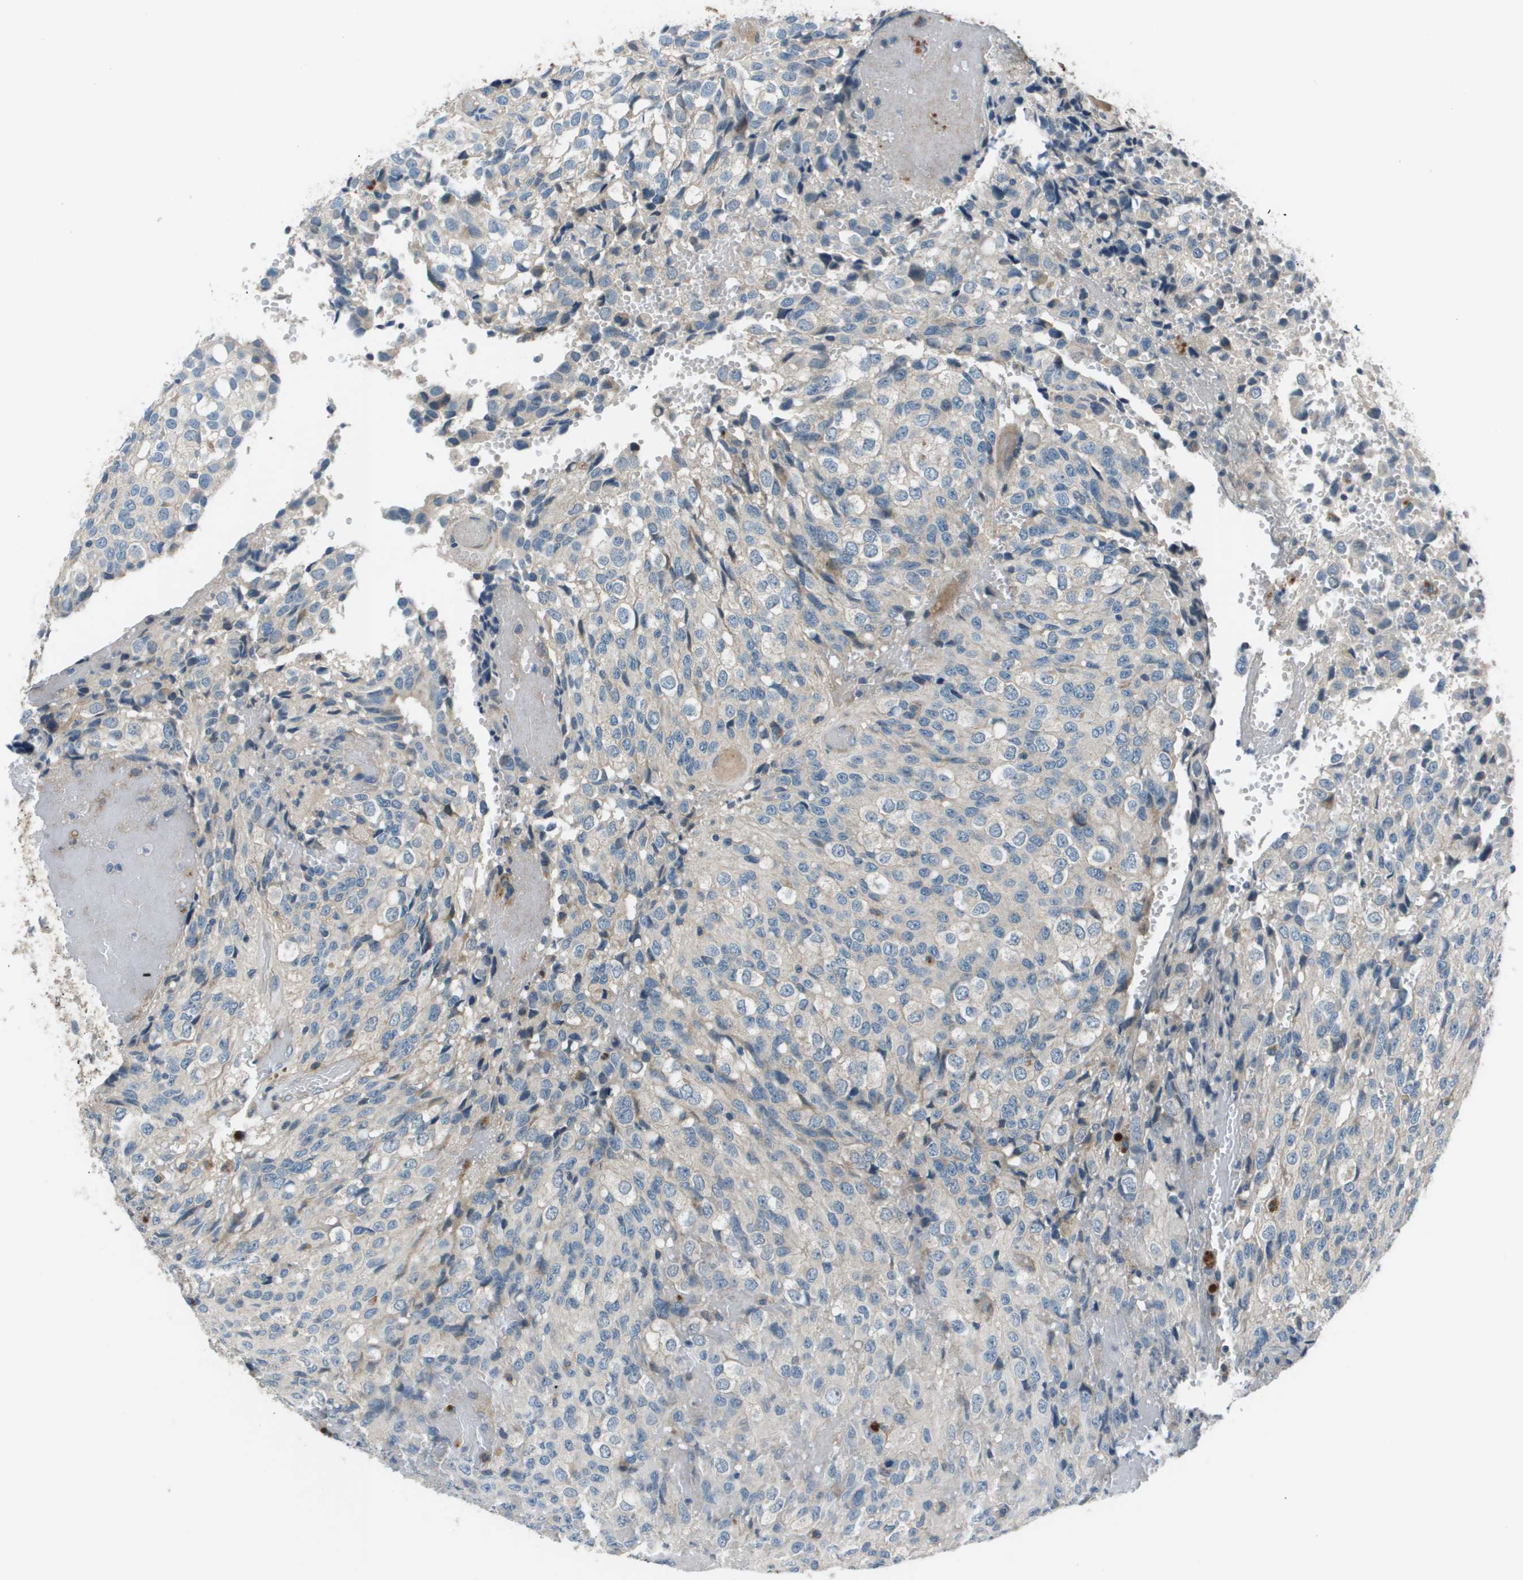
{"staining": {"intensity": "negative", "quantity": "none", "location": "none"}, "tissue": "glioma", "cell_type": "Tumor cells", "image_type": "cancer", "snomed": [{"axis": "morphology", "description": "Glioma, malignant, High grade"}, {"axis": "topography", "description": "Brain"}], "caption": "Tumor cells are negative for protein expression in human malignant glioma (high-grade).", "gene": "PCOLCE", "patient": {"sex": "male", "age": 32}}